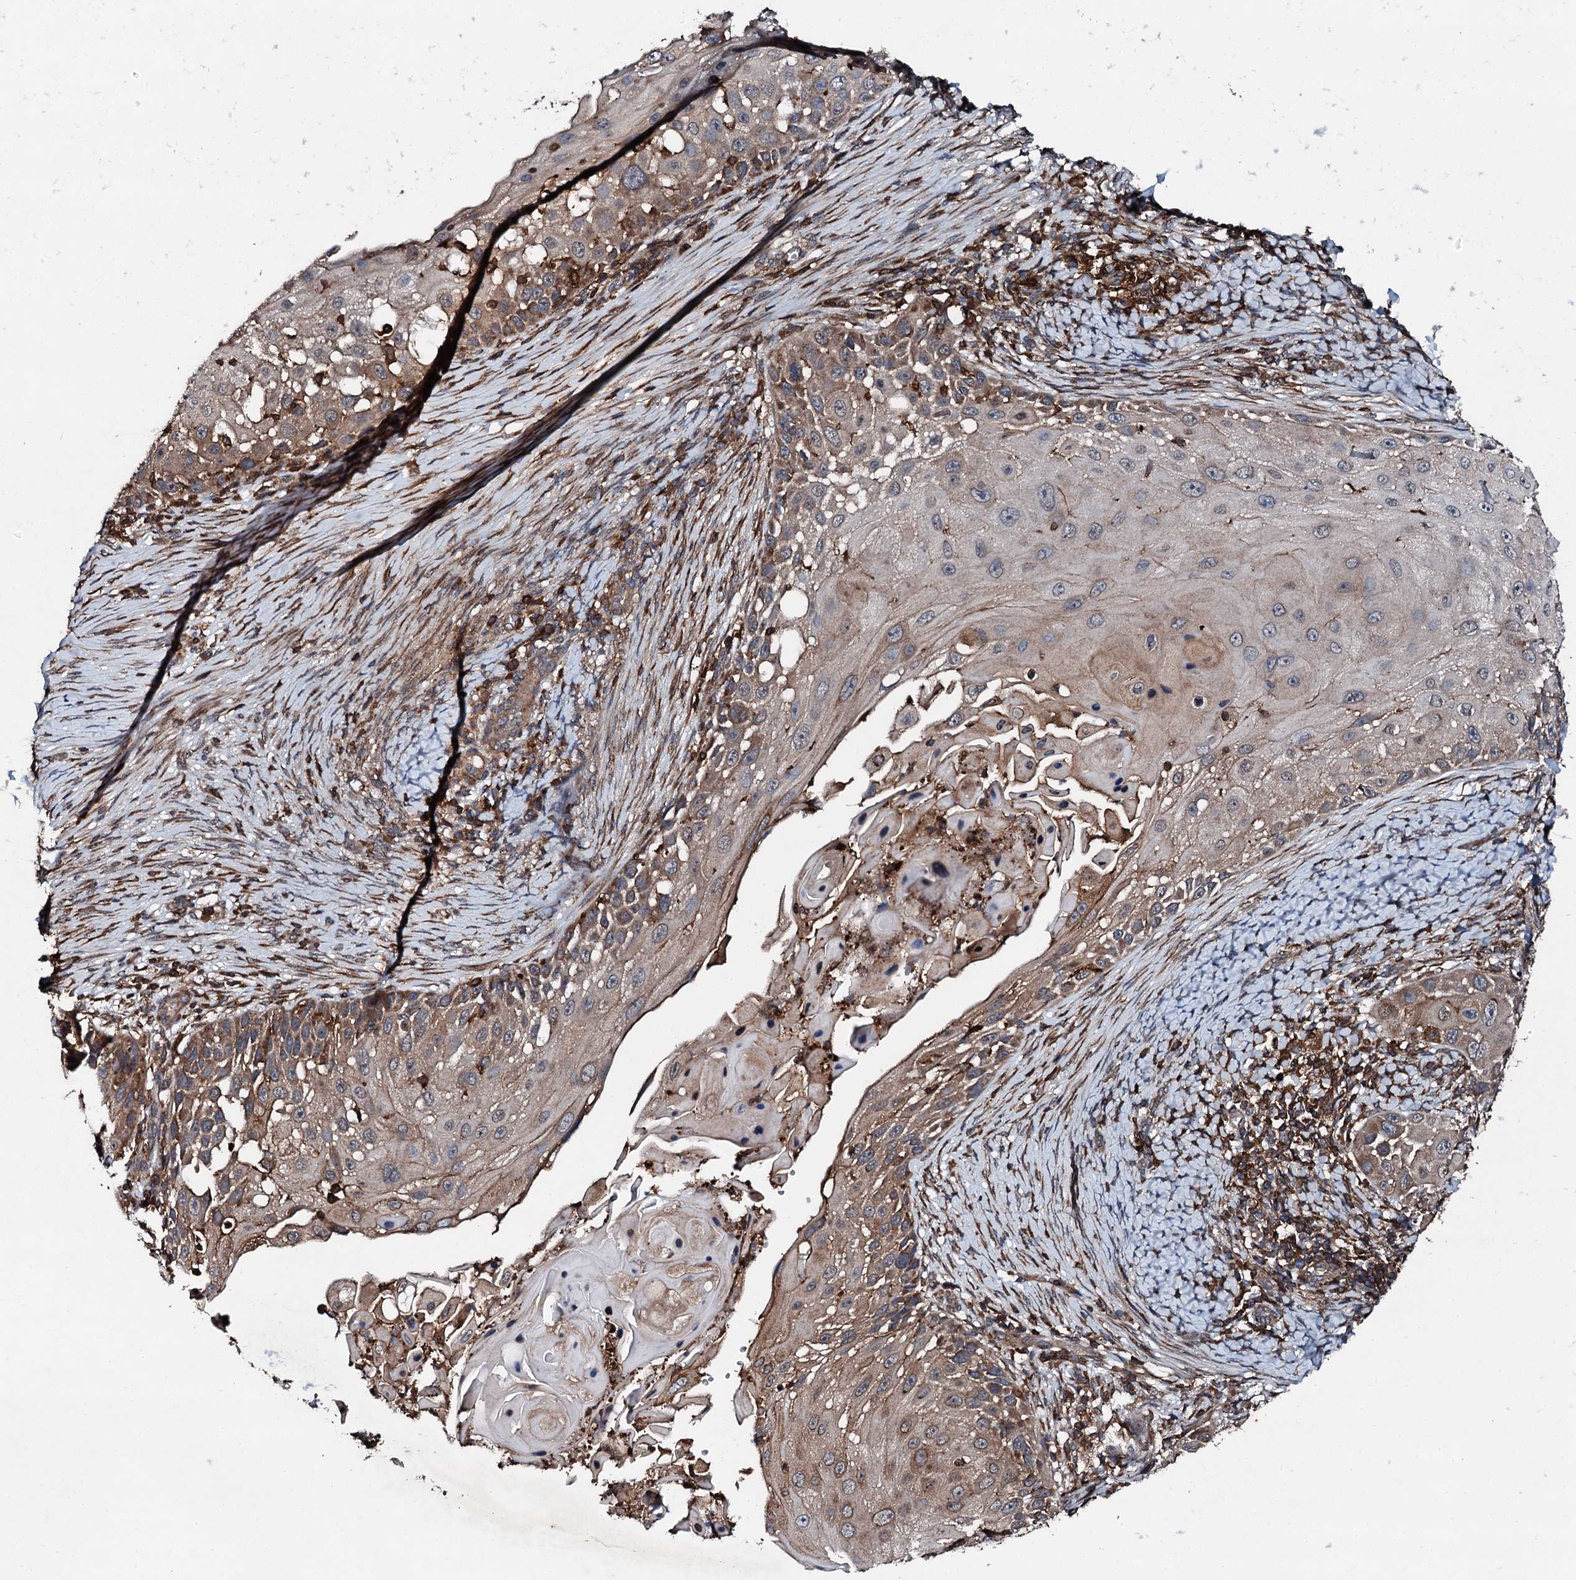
{"staining": {"intensity": "weak", "quantity": ">75%", "location": "cytoplasmic/membranous"}, "tissue": "skin cancer", "cell_type": "Tumor cells", "image_type": "cancer", "snomed": [{"axis": "morphology", "description": "Squamous cell carcinoma, NOS"}, {"axis": "topography", "description": "Skin"}], "caption": "Protein expression analysis of skin cancer demonstrates weak cytoplasmic/membranous staining in about >75% of tumor cells.", "gene": "EDC4", "patient": {"sex": "female", "age": 44}}